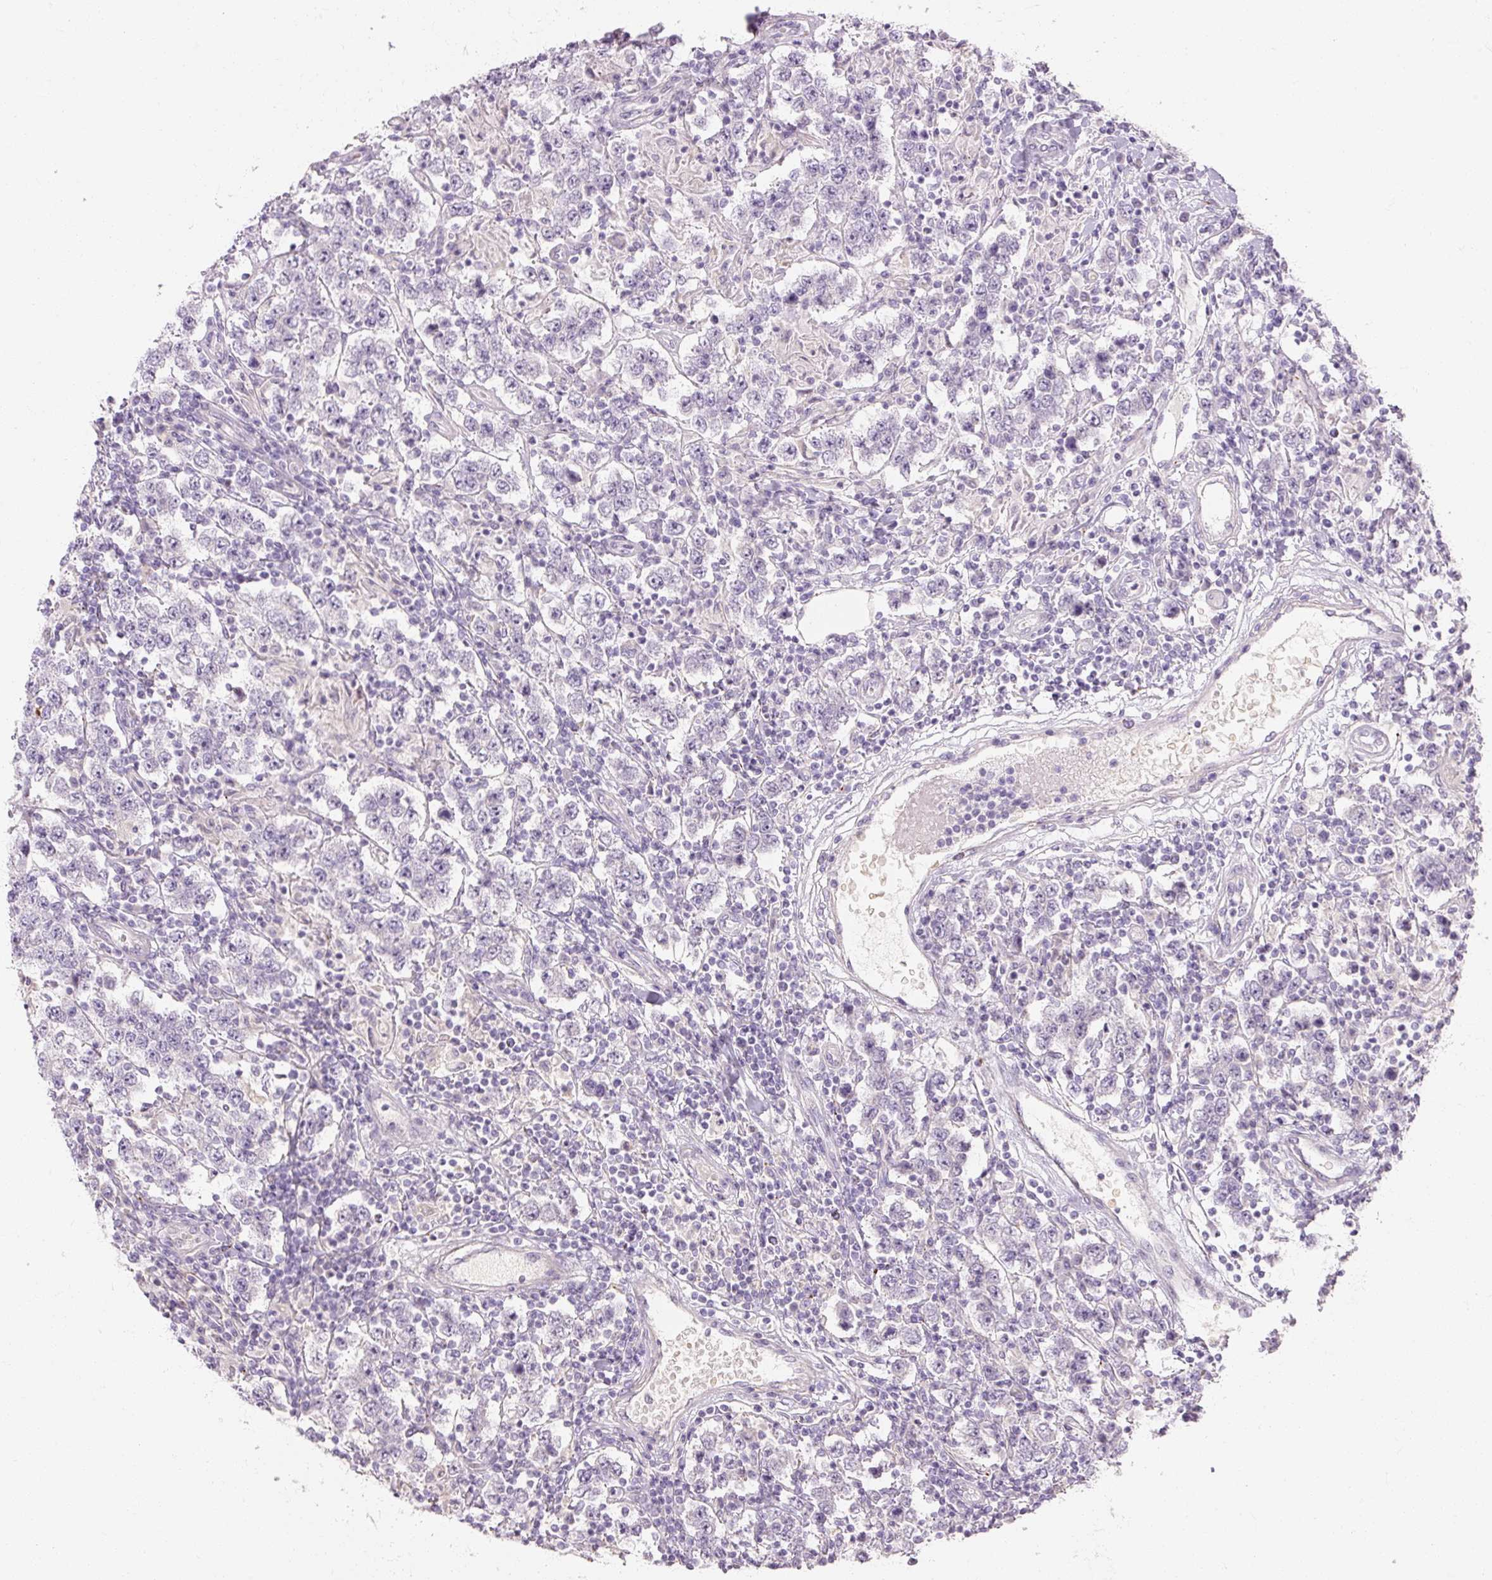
{"staining": {"intensity": "negative", "quantity": "none", "location": "none"}, "tissue": "testis cancer", "cell_type": "Tumor cells", "image_type": "cancer", "snomed": [{"axis": "morphology", "description": "Normal tissue, NOS"}, {"axis": "morphology", "description": "Urothelial carcinoma, High grade"}, {"axis": "morphology", "description": "Seminoma, NOS"}, {"axis": "morphology", "description": "Carcinoma, Embryonal, NOS"}, {"axis": "topography", "description": "Urinary bladder"}, {"axis": "topography", "description": "Testis"}], "caption": "High magnification brightfield microscopy of testis cancer stained with DAB (3,3'-diaminobenzidine) (brown) and counterstained with hematoxylin (blue): tumor cells show no significant positivity.", "gene": "NFE2L3", "patient": {"sex": "male", "age": 41}}